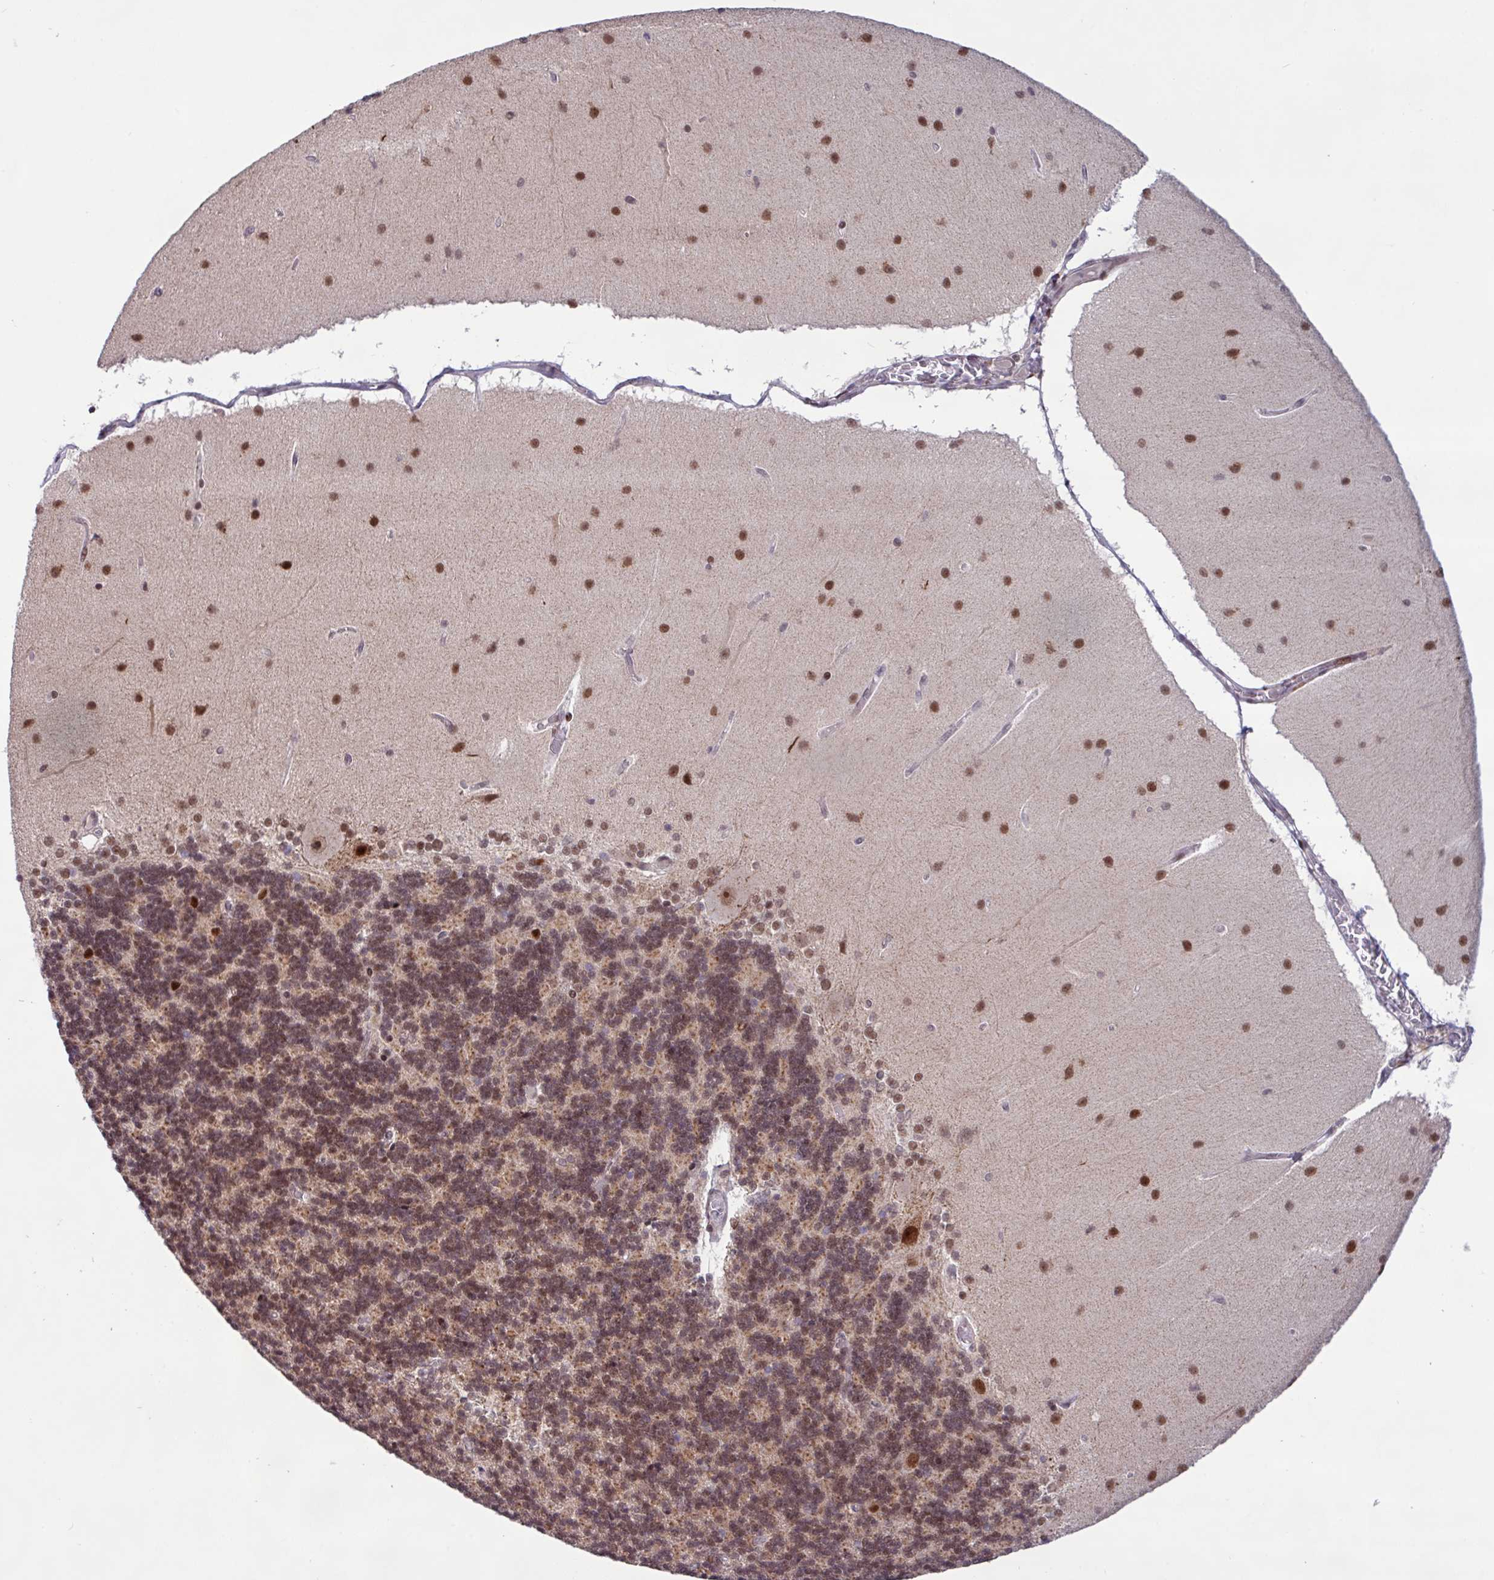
{"staining": {"intensity": "moderate", "quantity": "25%-75%", "location": "cytoplasmic/membranous,nuclear"}, "tissue": "cerebellum", "cell_type": "Cells in granular layer", "image_type": "normal", "snomed": [{"axis": "morphology", "description": "Normal tissue, NOS"}, {"axis": "topography", "description": "Cerebellum"}], "caption": "Immunohistochemical staining of benign cerebellum exhibits medium levels of moderate cytoplasmic/membranous,nuclear expression in about 25%-75% of cells in granular layer. (DAB (3,3'-diaminobenzidine) = brown stain, brightfield microscopy at high magnification).", "gene": "BRD3", "patient": {"sex": "female", "age": 54}}